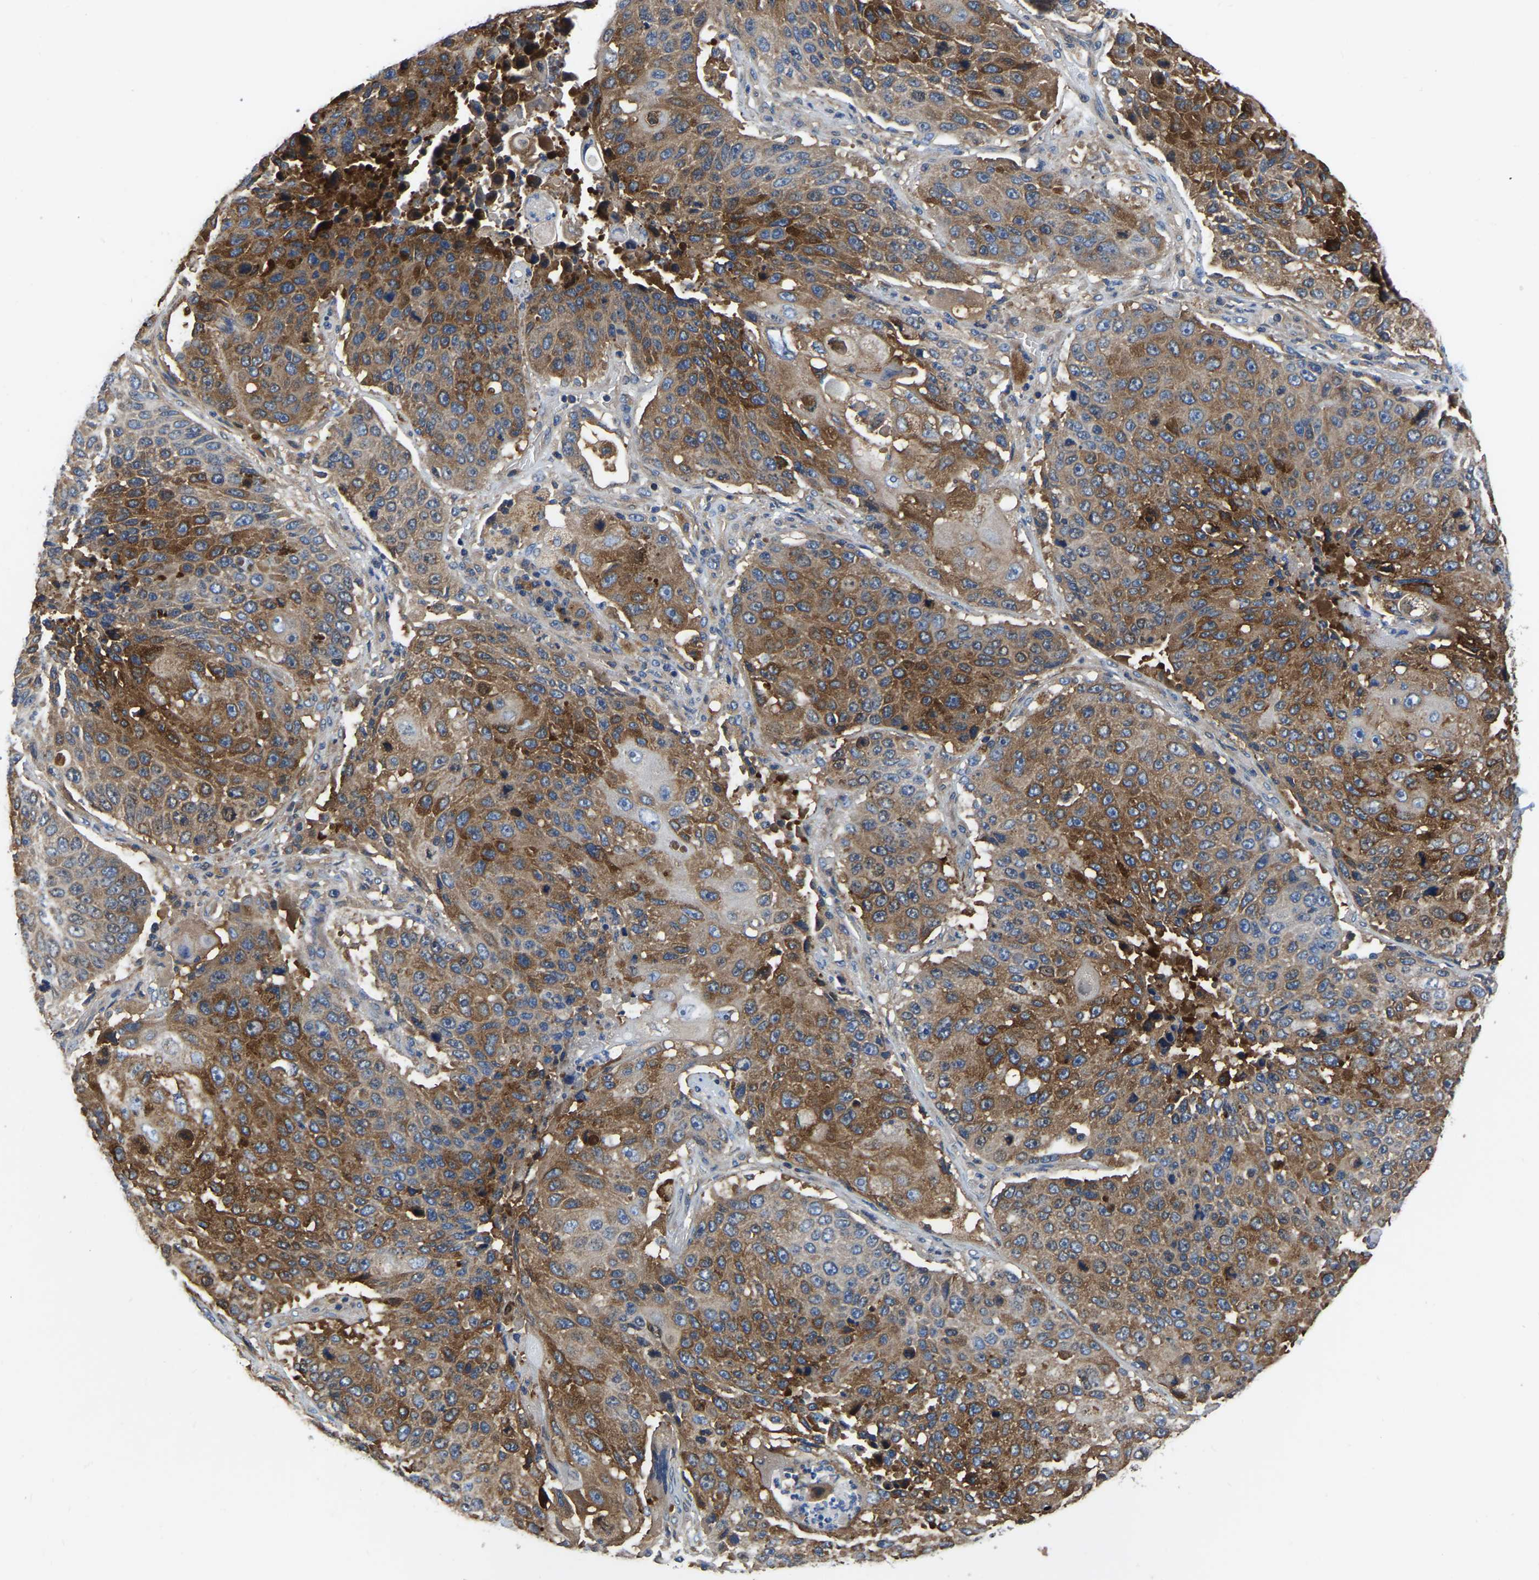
{"staining": {"intensity": "moderate", "quantity": ">75%", "location": "cytoplasmic/membranous"}, "tissue": "lung cancer", "cell_type": "Tumor cells", "image_type": "cancer", "snomed": [{"axis": "morphology", "description": "Squamous cell carcinoma, NOS"}, {"axis": "topography", "description": "Lung"}], "caption": "Immunohistochemical staining of lung squamous cell carcinoma demonstrates medium levels of moderate cytoplasmic/membranous staining in about >75% of tumor cells.", "gene": "GARS1", "patient": {"sex": "male", "age": 61}}